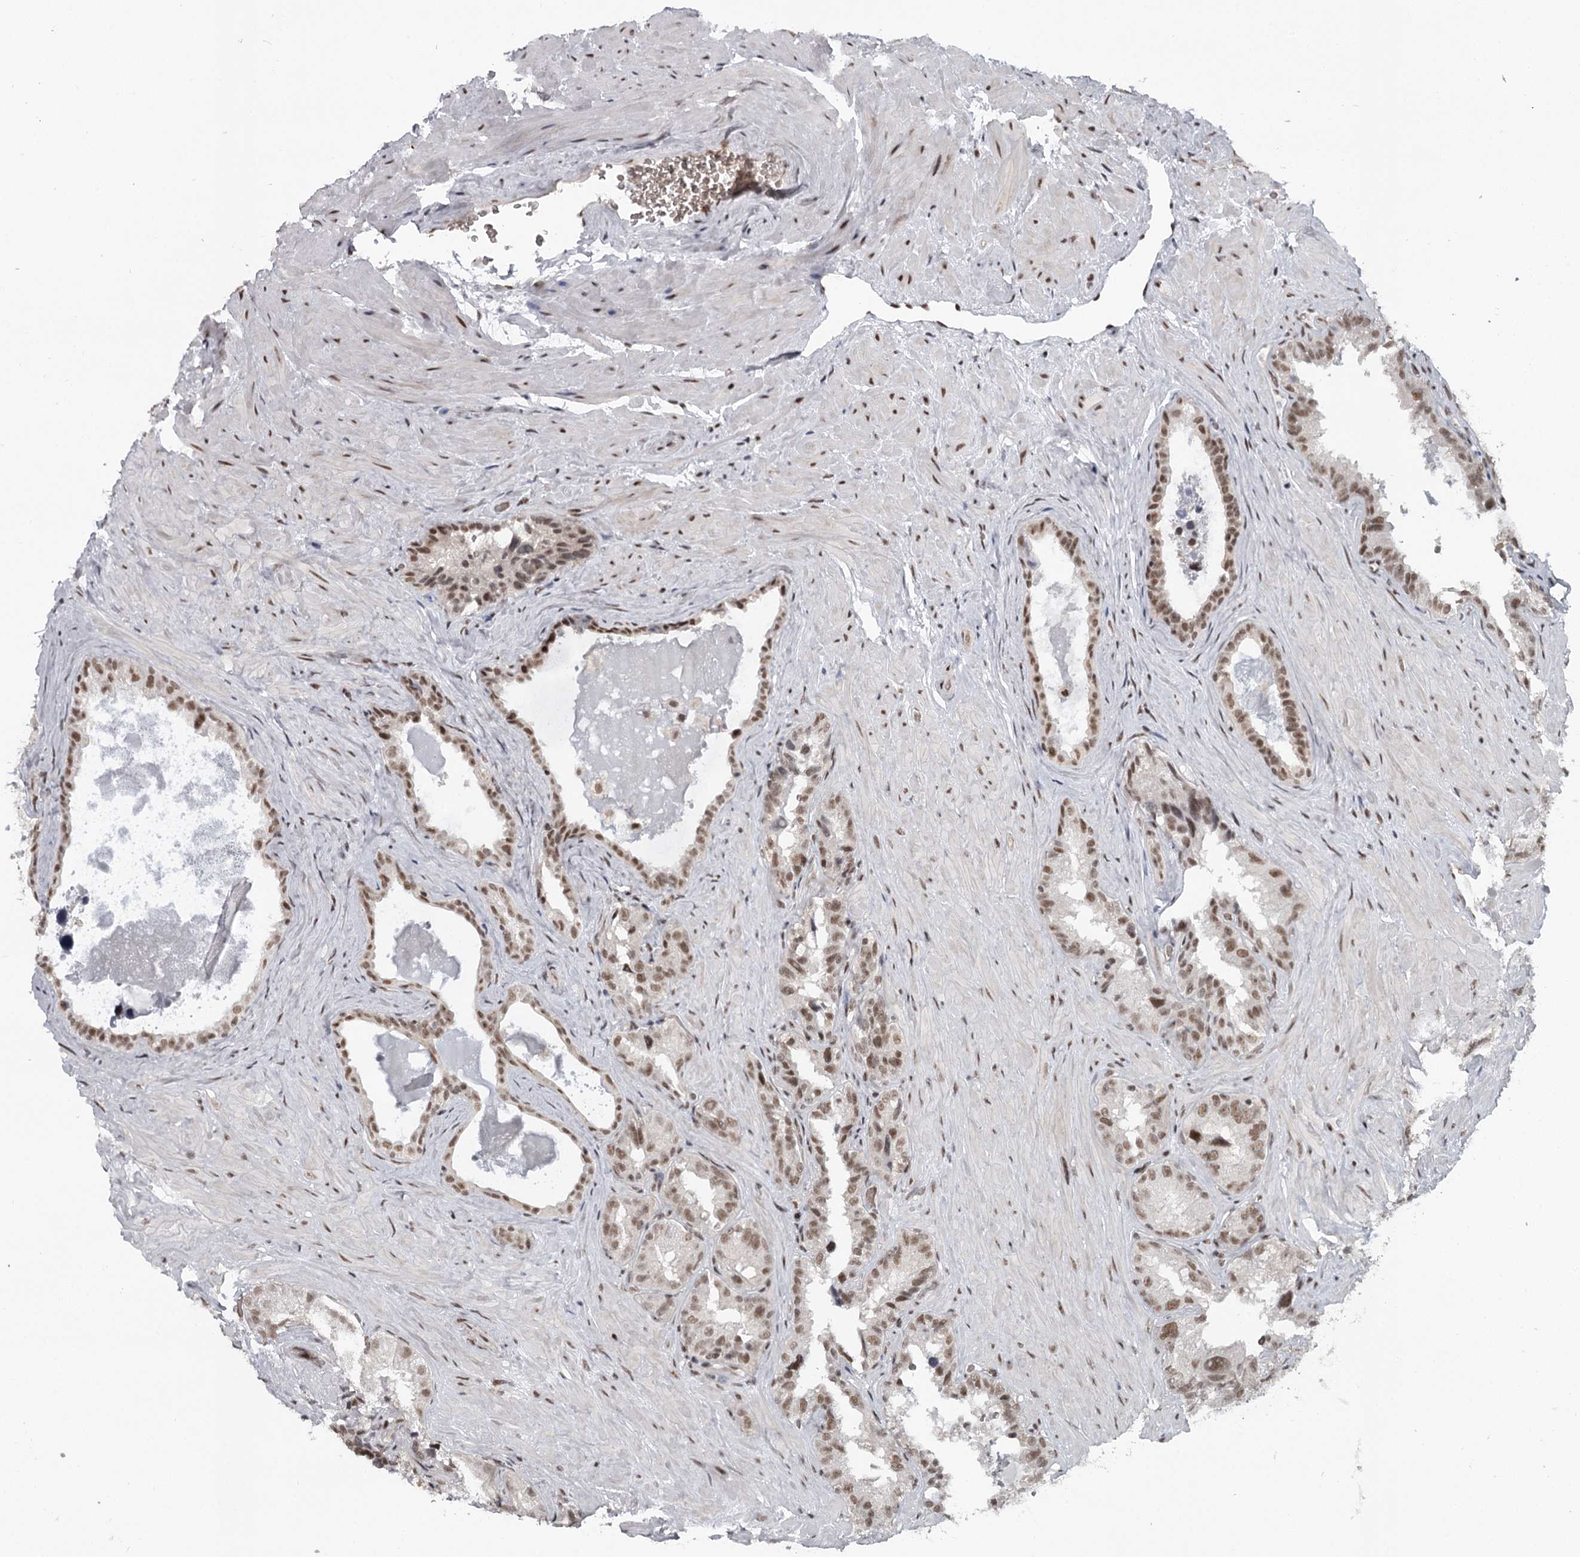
{"staining": {"intensity": "moderate", "quantity": ">75%", "location": "nuclear"}, "tissue": "seminal vesicle", "cell_type": "Glandular cells", "image_type": "normal", "snomed": [{"axis": "morphology", "description": "Normal tissue, NOS"}, {"axis": "topography", "description": "Seminal veicle"}, {"axis": "topography", "description": "Peripheral nerve tissue"}], "caption": "Immunohistochemistry (IHC) micrograph of unremarkable seminal vesicle: human seminal vesicle stained using IHC demonstrates medium levels of moderate protein expression localized specifically in the nuclear of glandular cells, appearing as a nuclear brown color.", "gene": "FAM13C", "patient": {"sex": "male", "age": 67}}